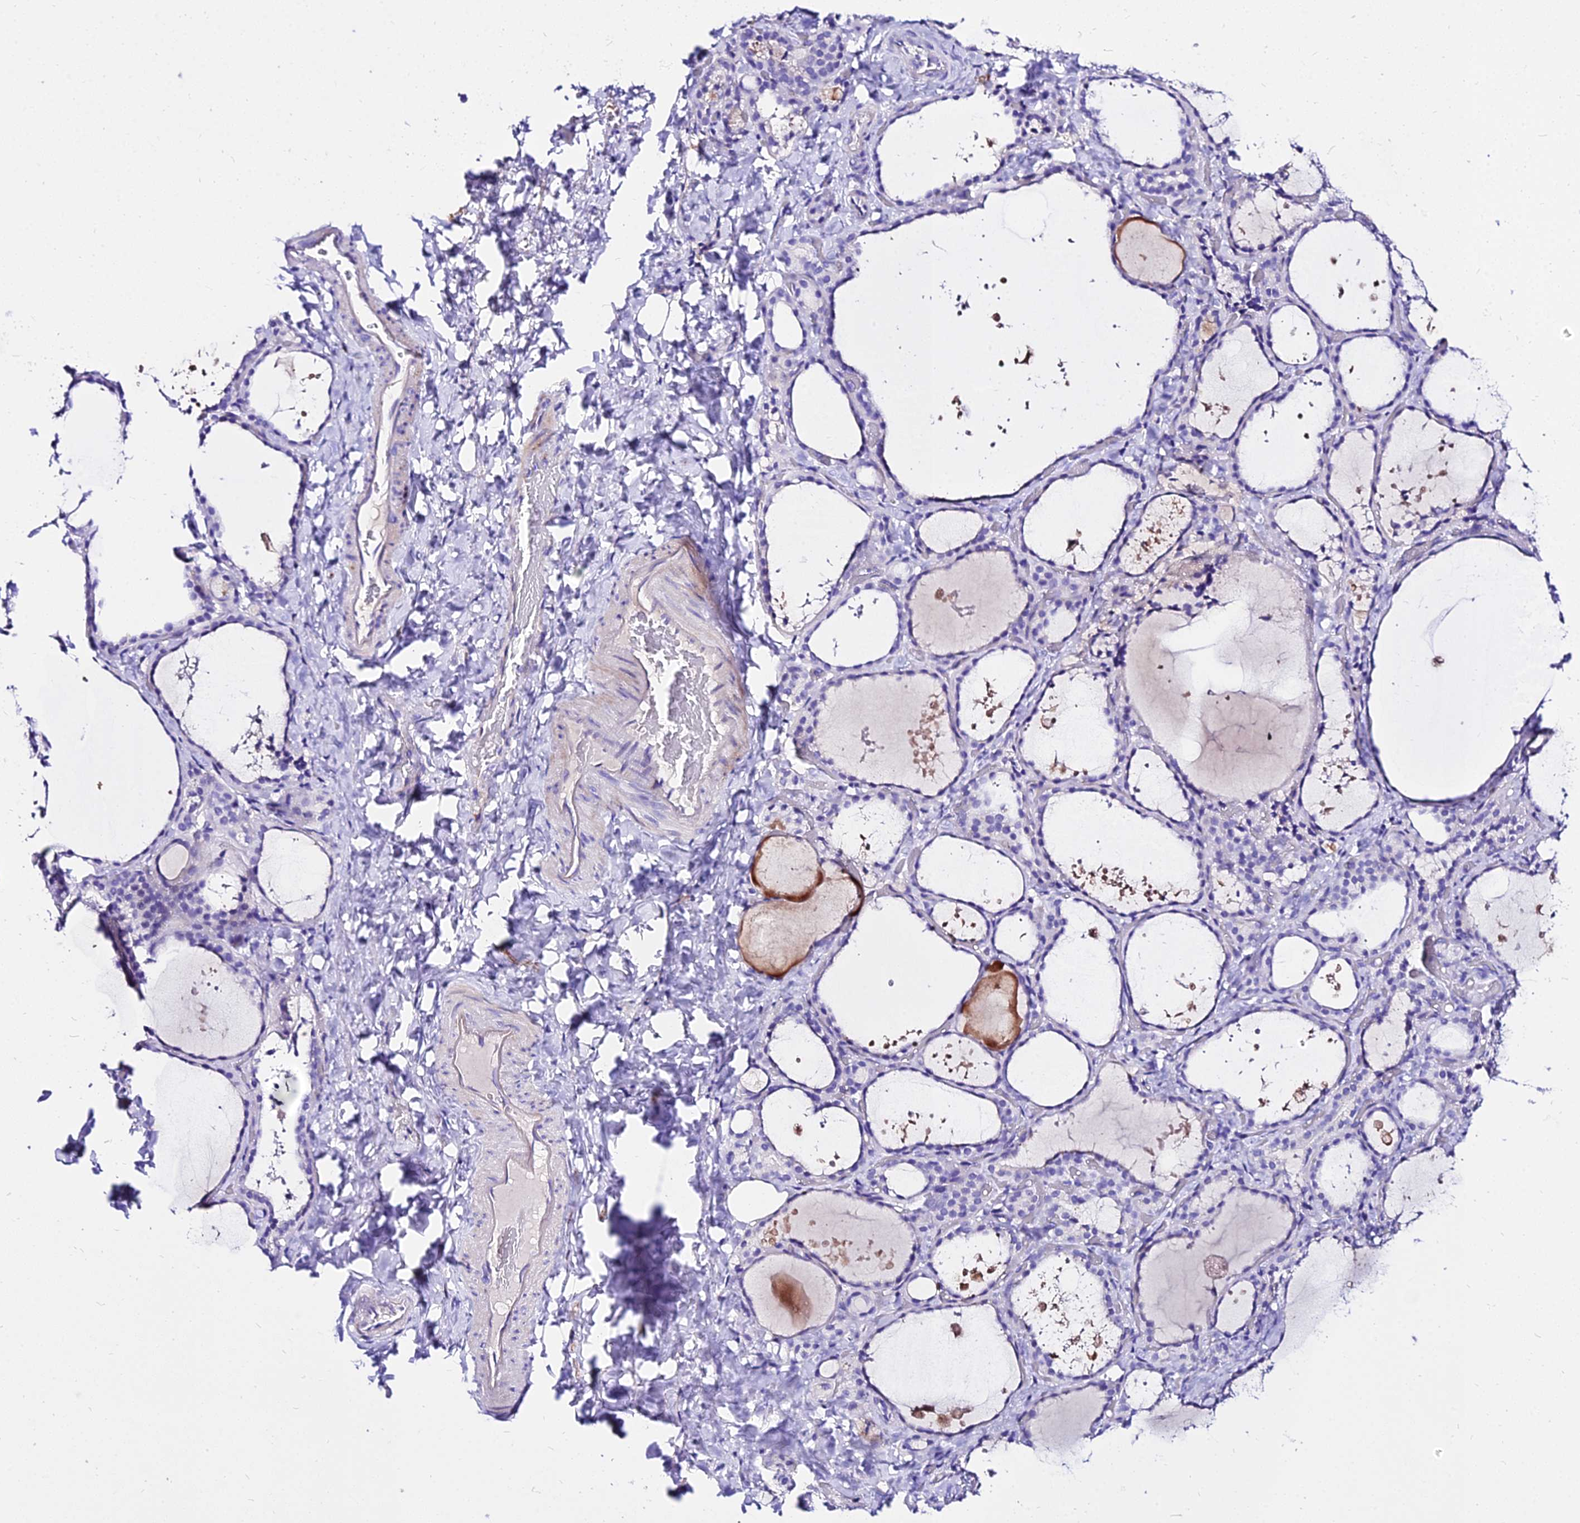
{"staining": {"intensity": "negative", "quantity": "none", "location": "none"}, "tissue": "thyroid gland", "cell_type": "Glandular cells", "image_type": "normal", "snomed": [{"axis": "morphology", "description": "Normal tissue, NOS"}, {"axis": "topography", "description": "Thyroid gland"}], "caption": "This histopathology image is of unremarkable thyroid gland stained with immunohistochemistry to label a protein in brown with the nuclei are counter-stained blue. There is no positivity in glandular cells. (Brightfield microscopy of DAB IHC at high magnification).", "gene": "DEFB106A", "patient": {"sex": "female", "age": 44}}